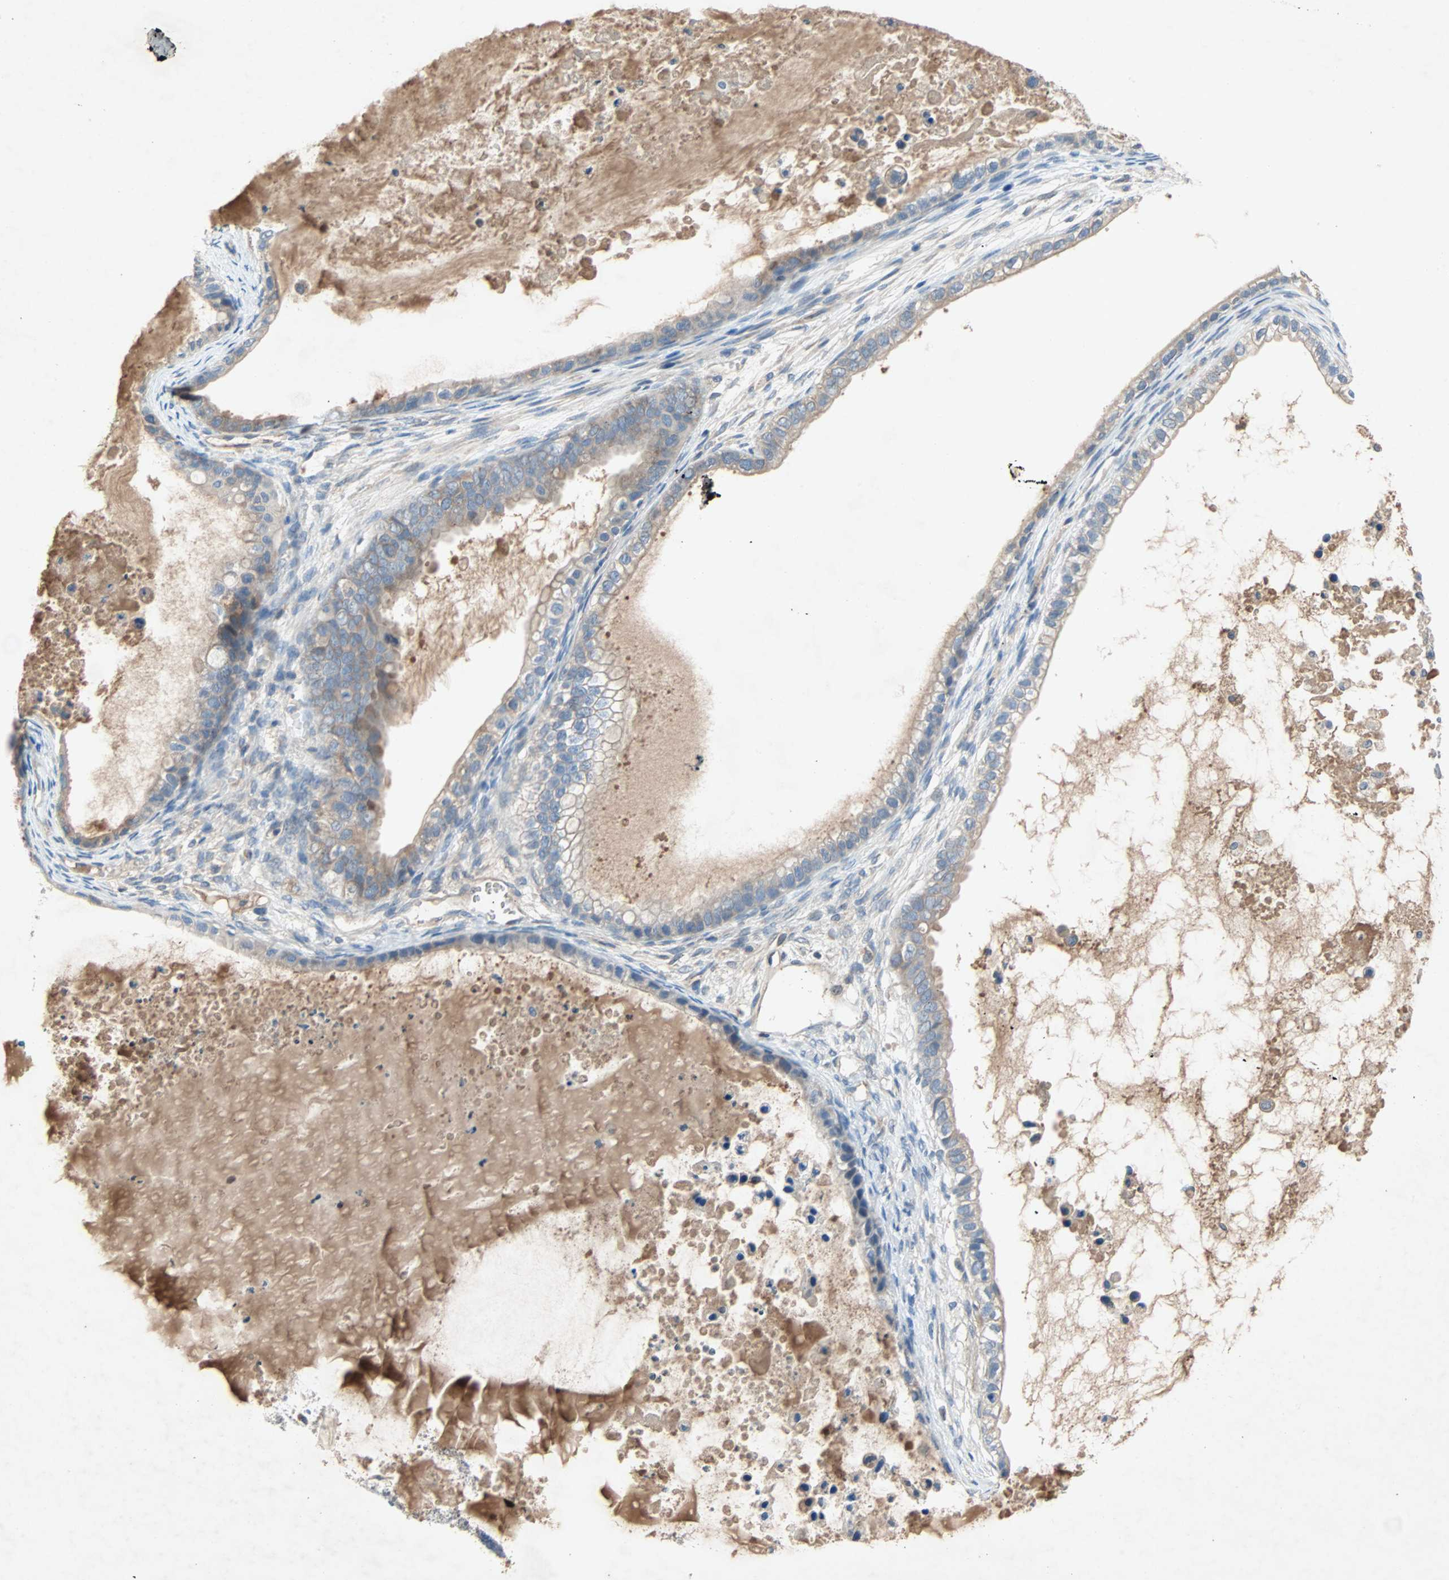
{"staining": {"intensity": "weak", "quantity": ">75%", "location": "cytoplasmic/membranous"}, "tissue": "ovarian cancer", "cell_type": "Tumor cells", "image_type": "cancer", "snomed": [{"axis": "morphology", "description": "Cystadenocarcinoma, mucinous, NOS"}, {"axis": "topography", "description": "Ovary"}], "caption": "Immunohistochemistry (IHC) of human ovarian cancer (mucinous cystadenocarcinoma) exhibits low levels of weak cytoplasmic/membranous expression in approximately >75% of tumor cells.", "gene": "XYLT1", "patient": {"sex": "female", "age": 80}}